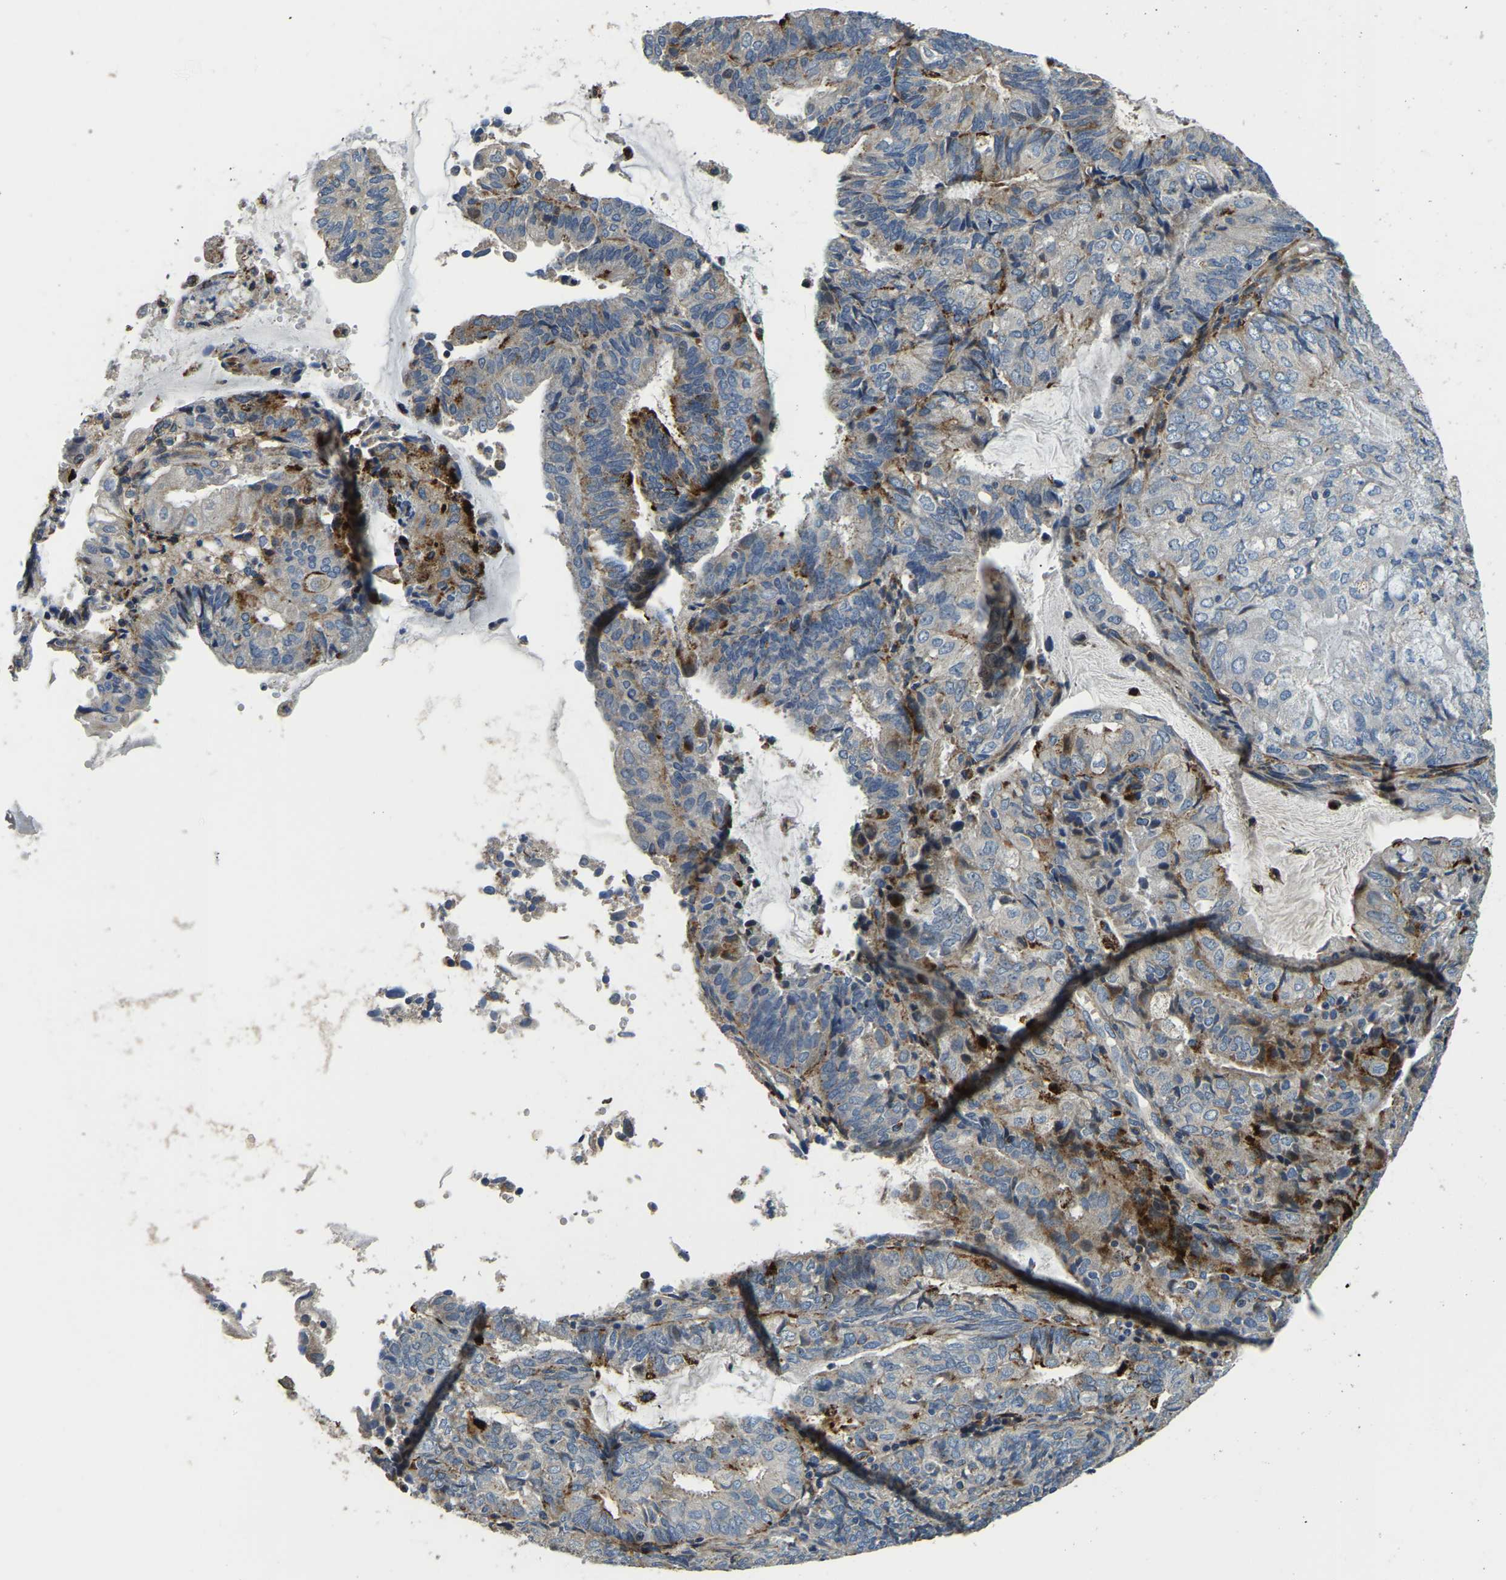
{"staining": {"intensity": "moderate", "quantity": "<25%", "location": "cytoplasmic/membranous"}, "tissue": "endometrial cancer", "cell_type": "Tumor cells", "image_type": "cancer", "snomed": [{"axis": "morphology", "description": "Adenocarcinoma, NOS"}, {"axis": "topography", "description": "Endometrium"}], "caption": "A low amount of moderate cytoplasmic/membranous expression is identified in about <25% of tumor cells in endometrial cancer tissue.", "gene": "RNF39", "patient": {"sex": "female", "age": 81}}